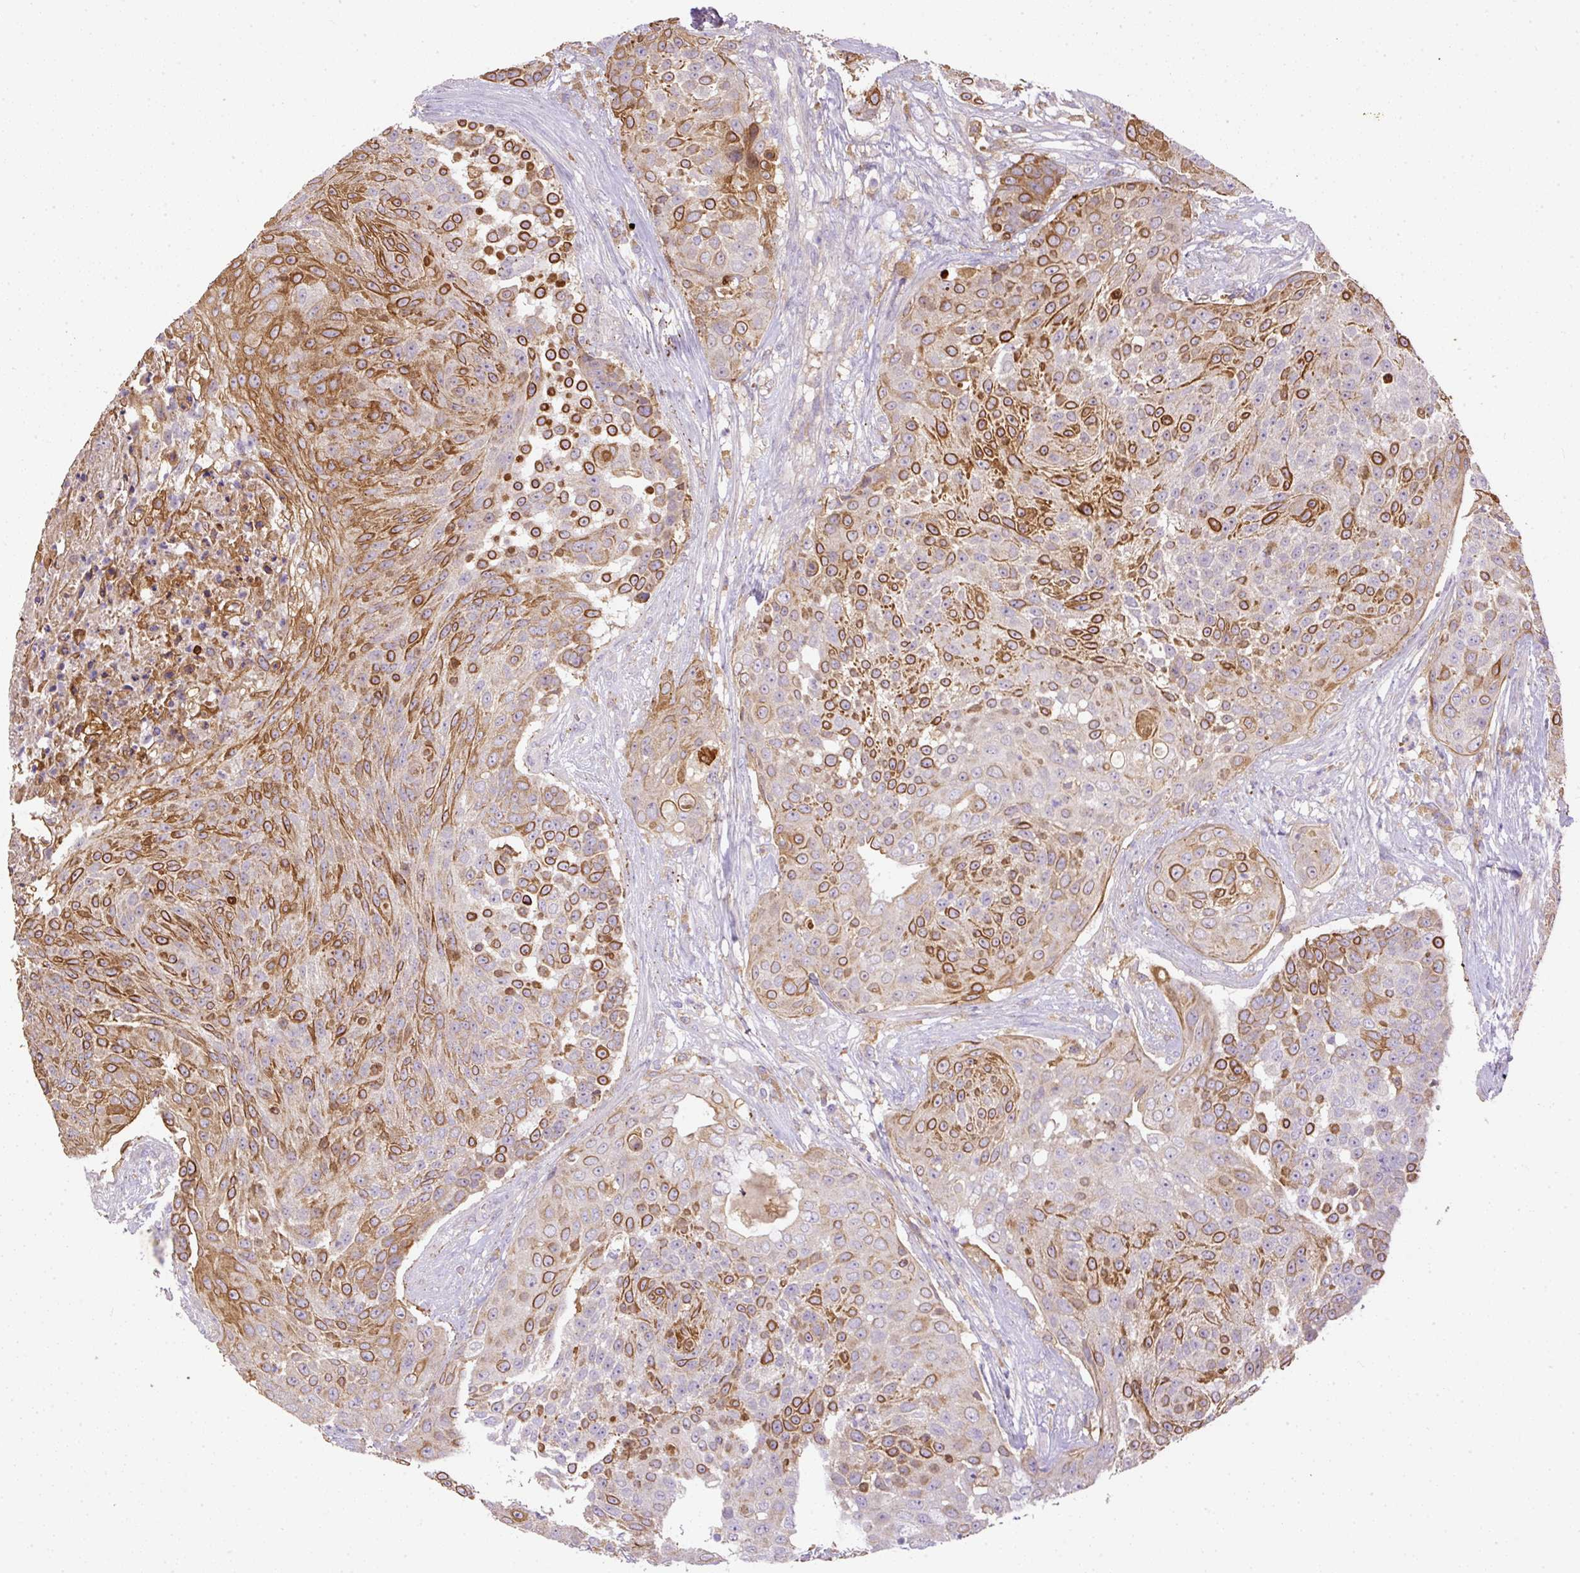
{"staining": {"intensity": "moderate", "quantity": "25%-75%", "location": "cytoplasmic/membranous"}, "tissue": "urothelial cancer", "cell_type": "Tumor cells", "image_type": "cancer", "snomed": [{"axis": "morphology", "description": "Urothelial carcinoma, High grade"}, {"axis": "topography", "description": "Urinary bladder"}], "caption": "A brown stain labels moderate cytoplasmic/membranous positivity of a protein in human urothelial cancer tumor cells. Immunohistochemistry stains the protein in brown and the nuclei are stained blue.", "gene": "DAPK1", "patient": {"sex": "female", "age": 63}}